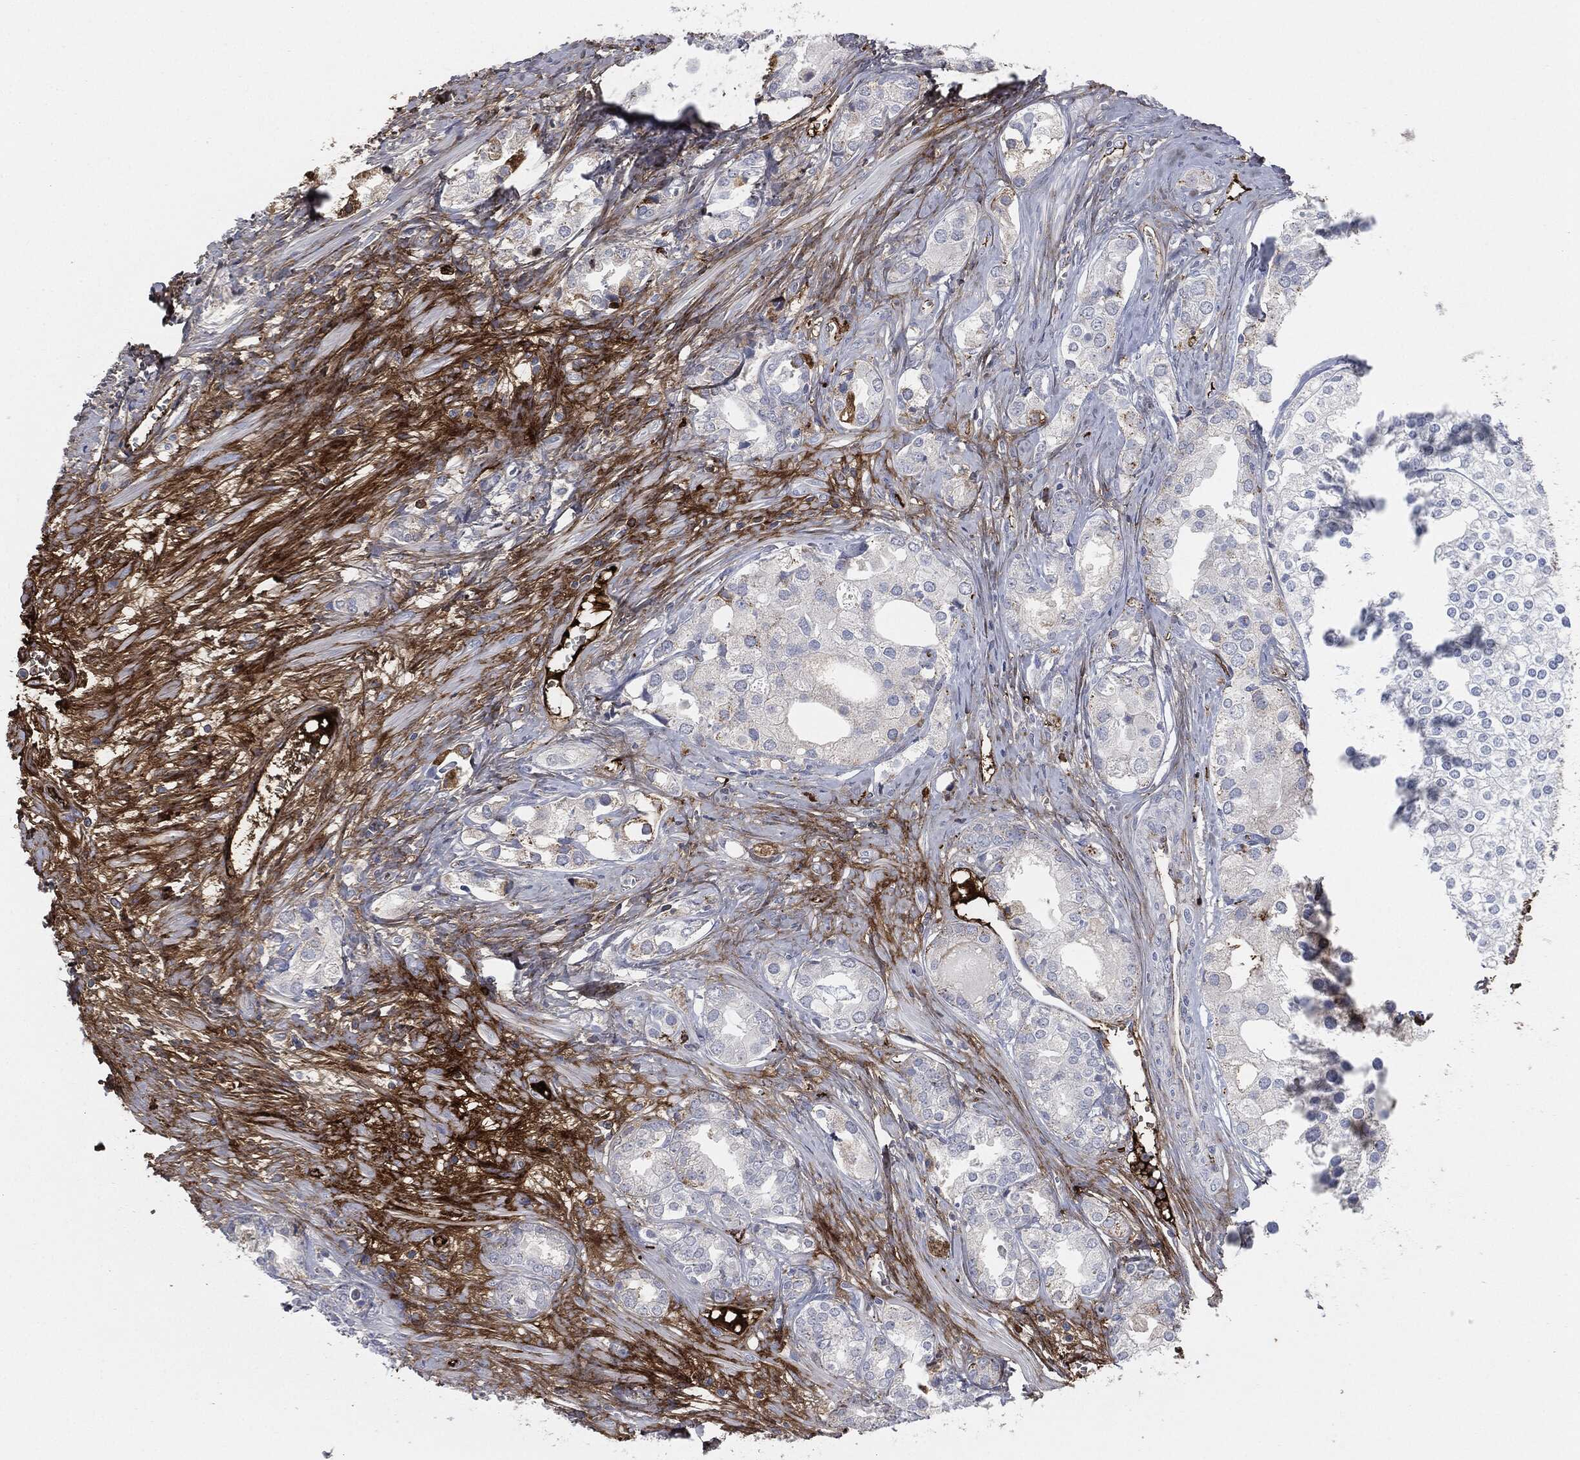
{"staining": {"intensity": "negative", "quantity": "none", "location": "none"}, "tissue": "prostate cancer", "cell_type": "Tumor cells", "image_type": "cancer", "snomed": [{"axis": "morphology", "description": "Adenocarcinoma, NOS"}, {"axis": "topography", "description": "Prostate and seminal vesicle, NOS"}, {"axis": "topography", "description": "Prostate"}], "caption": "Immunohistochemical staining of human prostate cancer (adenocarcinoma) exhibits no significant positivity in tumor cells.", "gene": "APOB", "patient": {"sex": "male", "age": 62}}